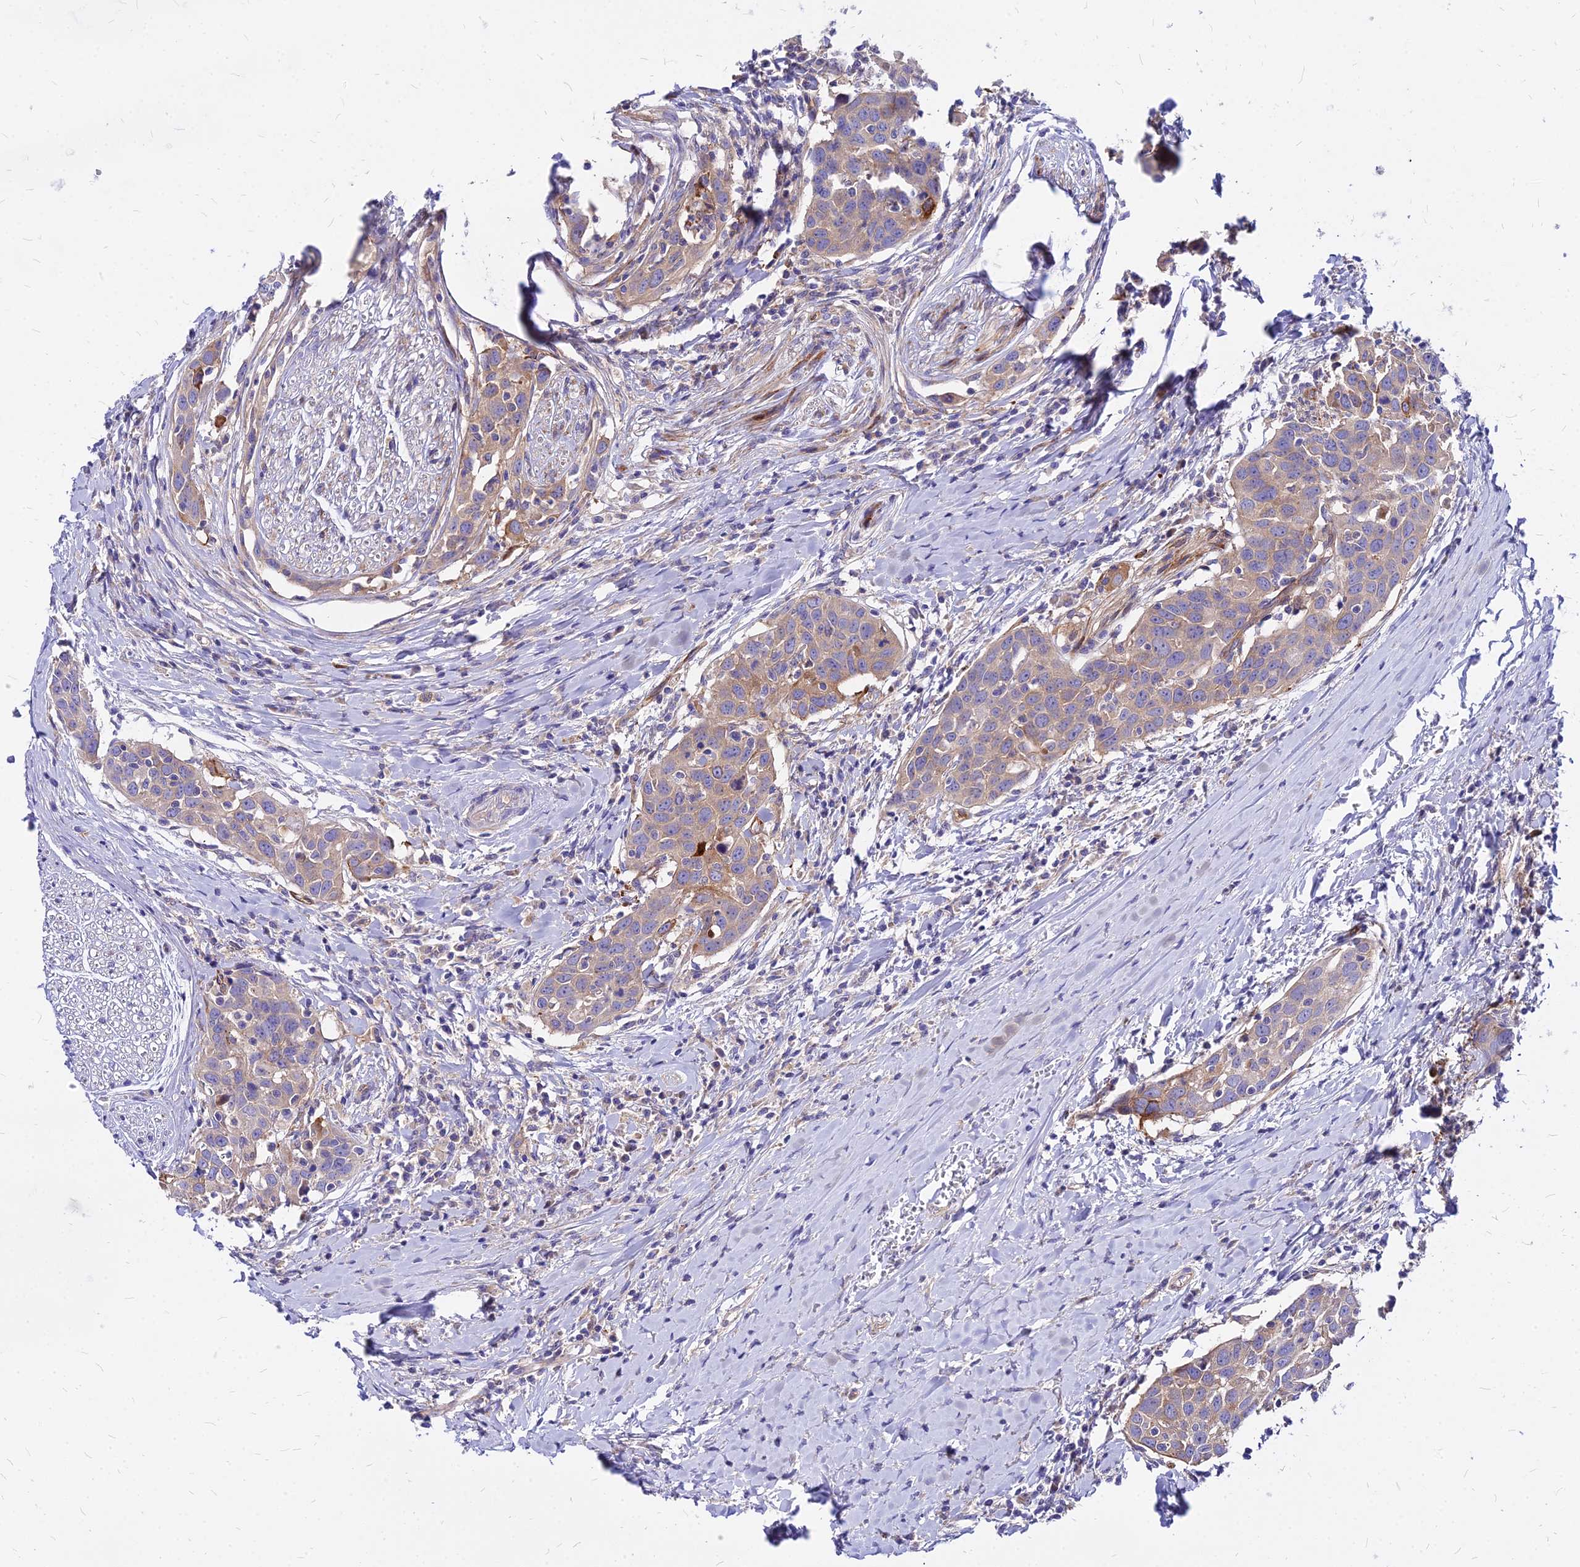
{"staining": {"intensity": "weak", "quantity": "25%-75%", "location": "cytoplasmic/membranous"}, "tissue": "head and neck cancer", "cell_type": "Tumor cells", "image_type": "cancer", "snomed": [{"axis": "morphology", "description": "Squamous cell carcinoma, NOS"}, {"axis": "topography", "description": "Oral tissue"}, {"axis": "topography", "description": "Head-Neck"}], "caption": "IHC of human squamous cell carcinoma (head and neck) reveals low levels of weak cytoplasmic/membranous staining in approximately 25%-75% of tumor cells. (Stains: DAB in brown, nuclei in blue, Microscopy: brightfield microscopy at high magnification).", "gene": "COMMD10", "patient": {"sex": "female", "age": 50}}